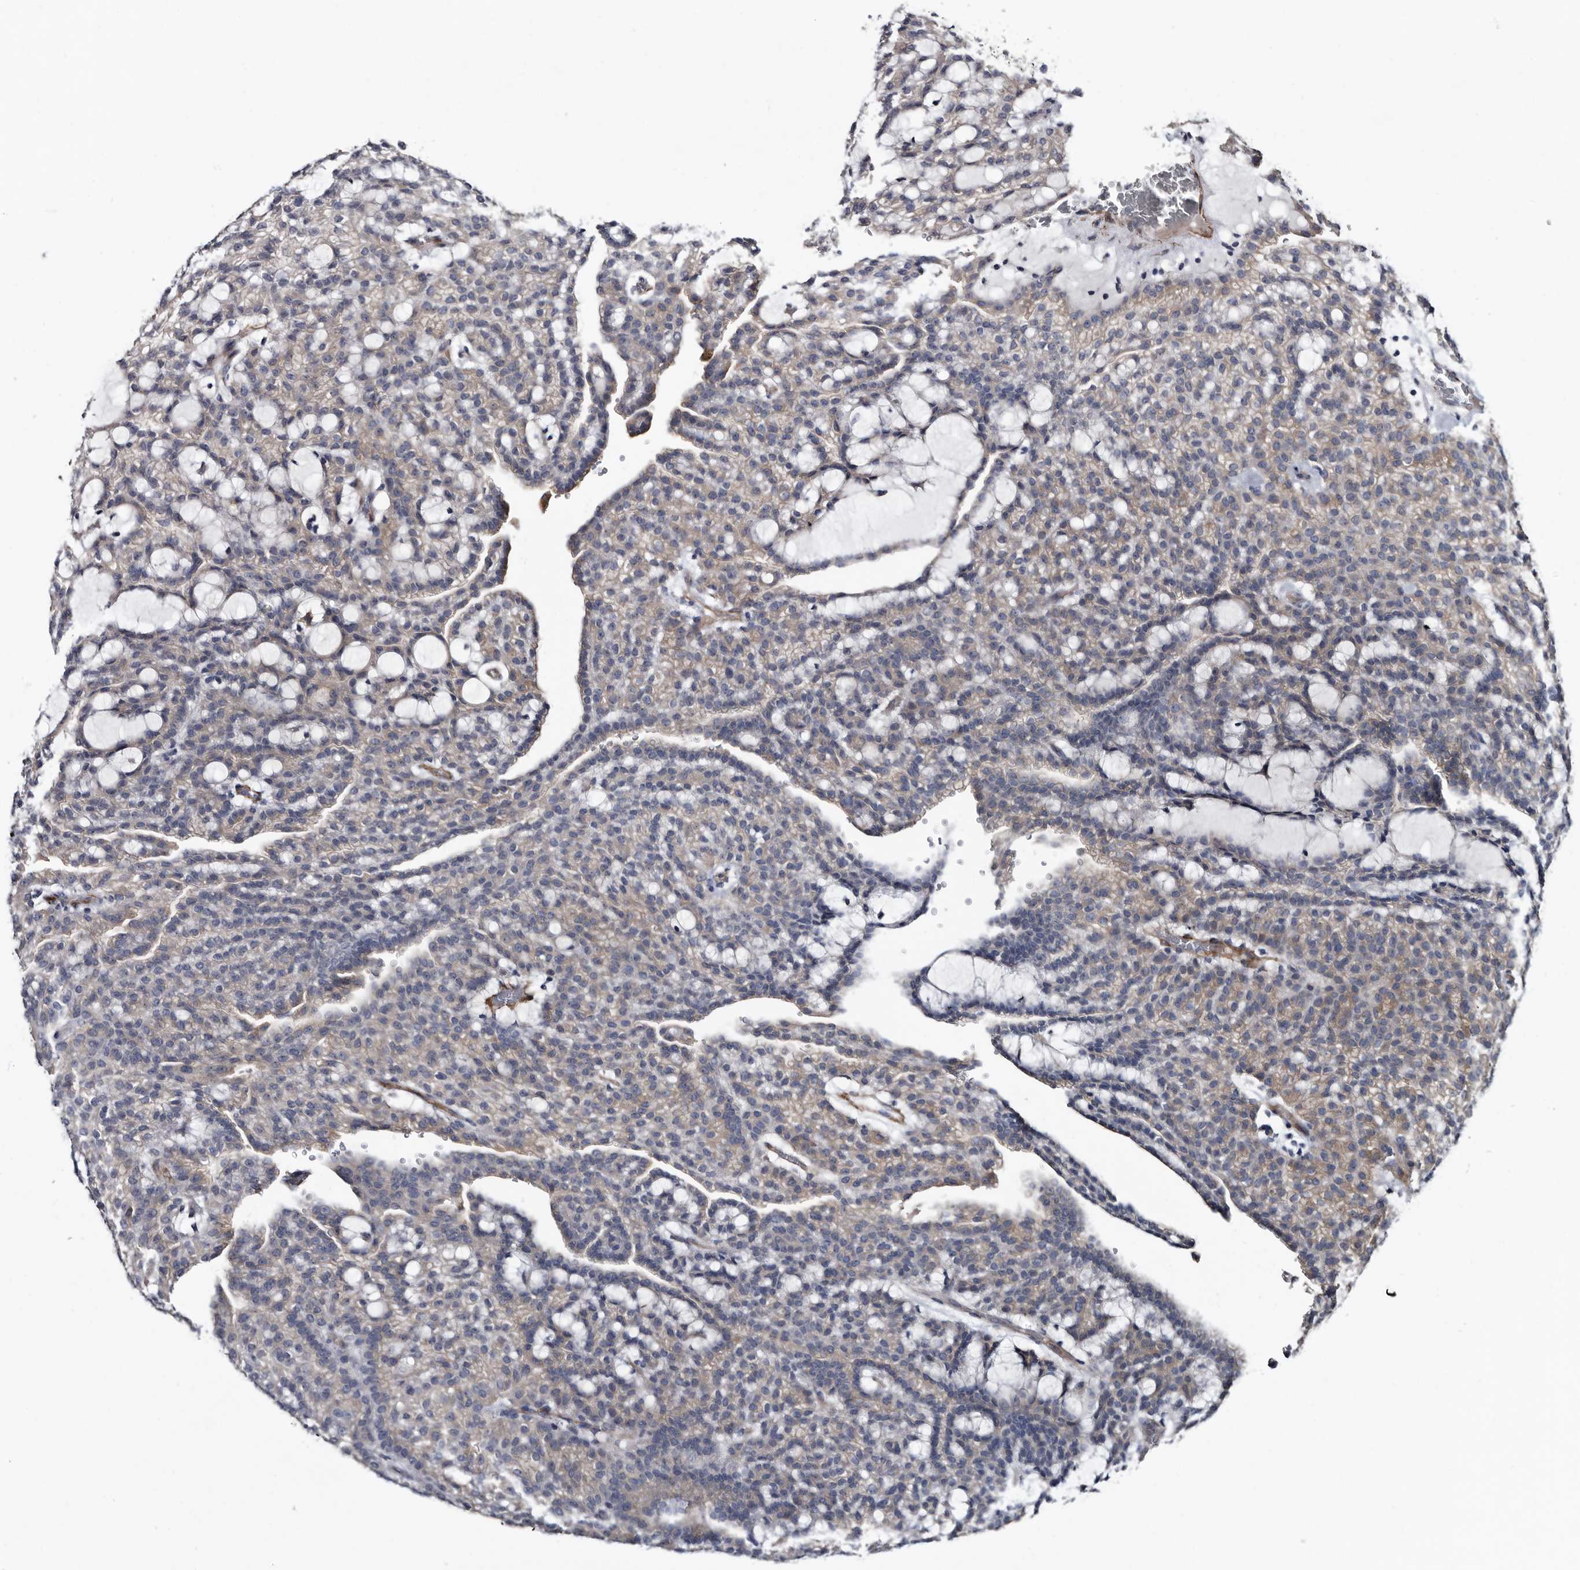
{"staining": {"intensity": "negative", "quantity": "none", "location": "none"}, "tissue": "renal cancer", "cell_type": "Tumor cells", "image_type": "cancer", "snomed": [{"axis": "morphology", "description": "Adenocarcinoma, NOS"}, {"axis": "topography", "description": "Kidney"}], "caption": "Adenocarcinoma (renal) stained for a protein using IHC demonstrates no staining tumor cells.", "gene": "IARS1", "patient": {"sex": "male", "age": 63}}